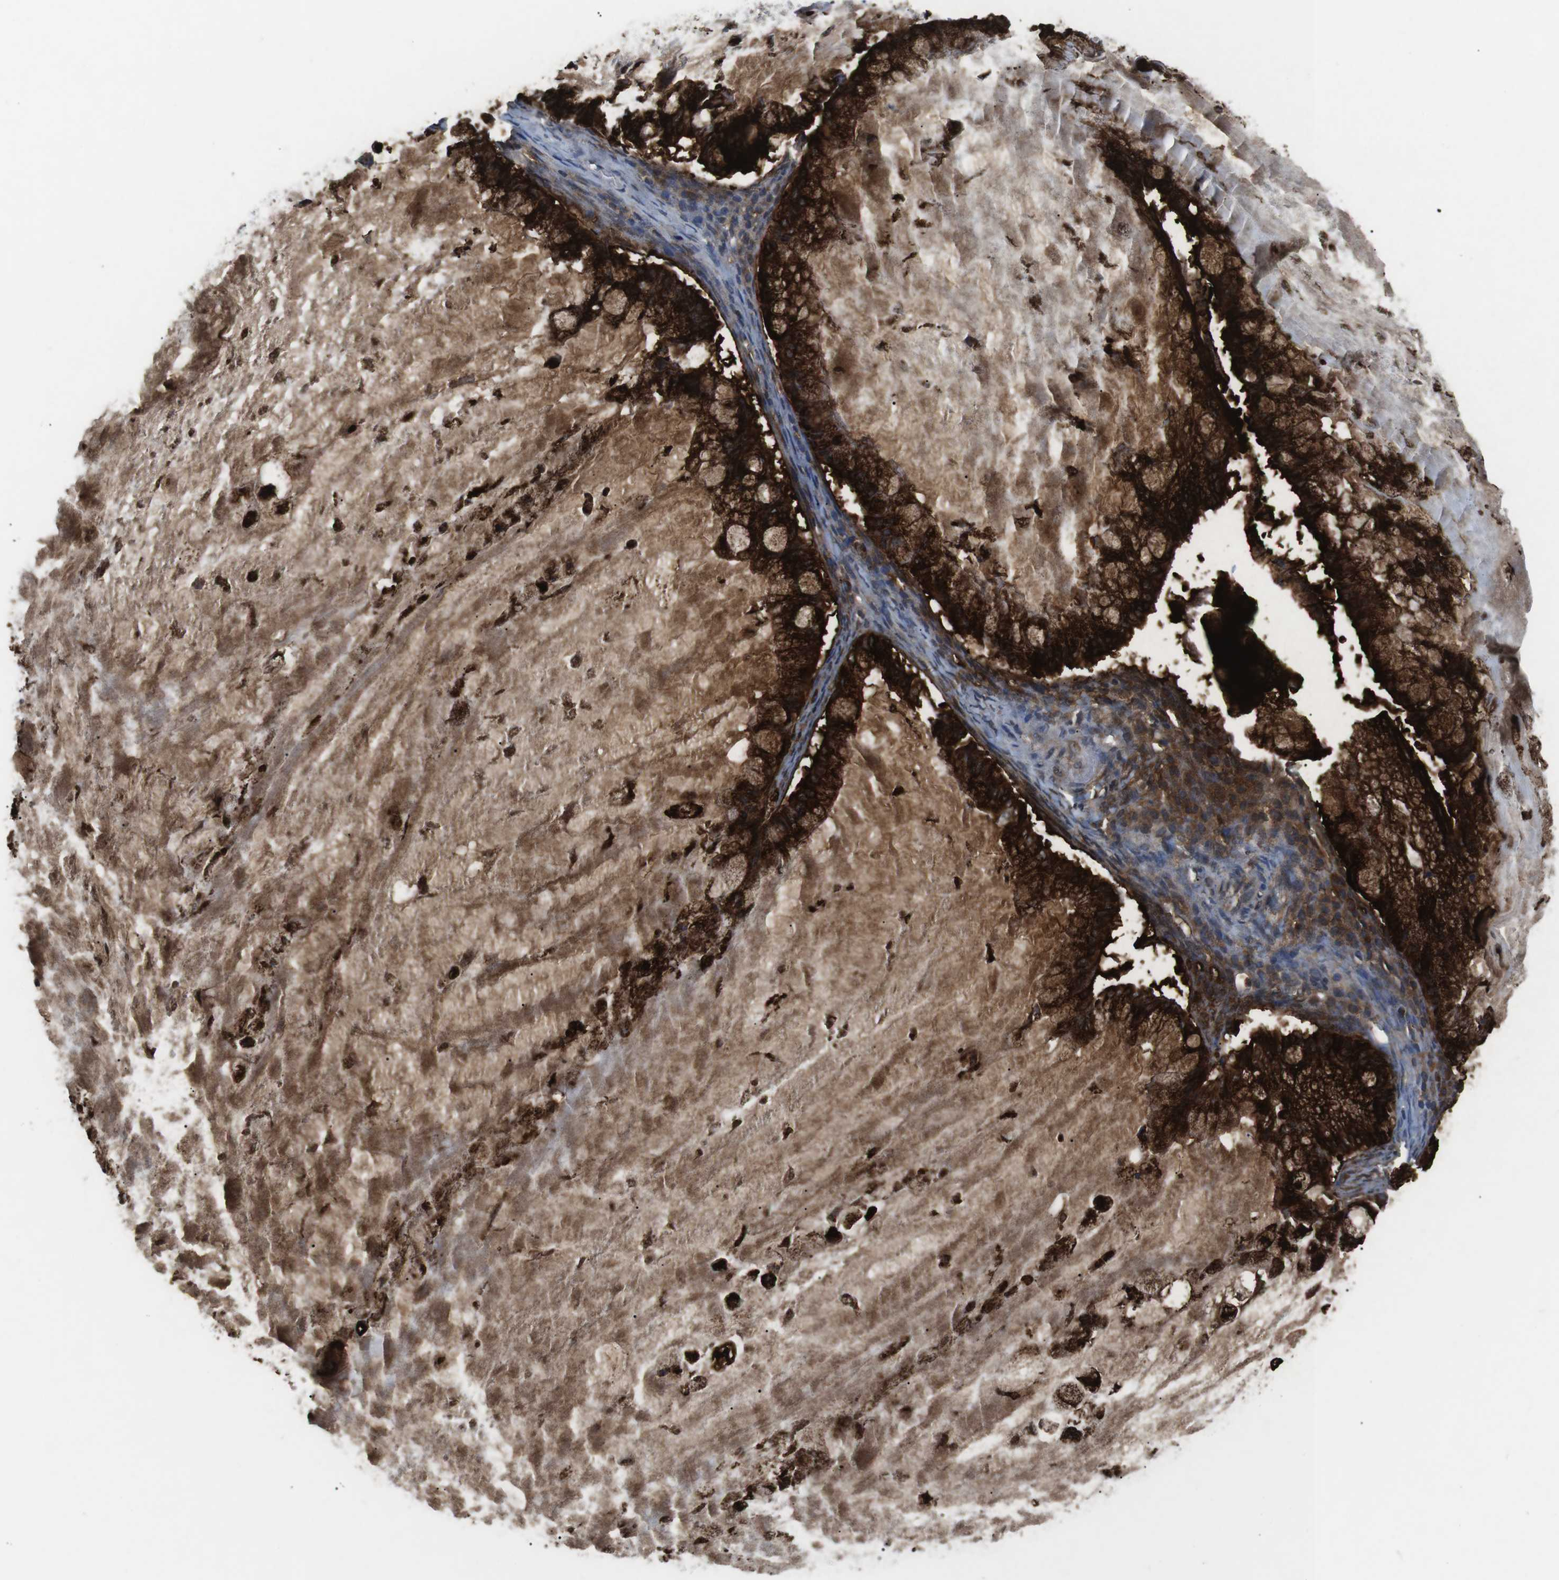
{"staining": {"intensity": "strong", "quantity": ">75%", "location": "cytoplasmic/membranous"}, "tissue": "ovarian cancer", "cell_type": "Tumor cells", "image_type": "cancer", "snomed": [{"axis": "morphology", "description": "Cystadenocarcinoma, mucinous, NOS"}, {"axis": "topography", "description": "Ovary"}], "caption": "High-power microscopy captured an IHC image of ovarian cancer, revealing strong cytoplasmic/membranous positivity in approximately >75% of tumor cells.", "gene": "MUC2", "patient": {"sex": "female", "age": 57}}